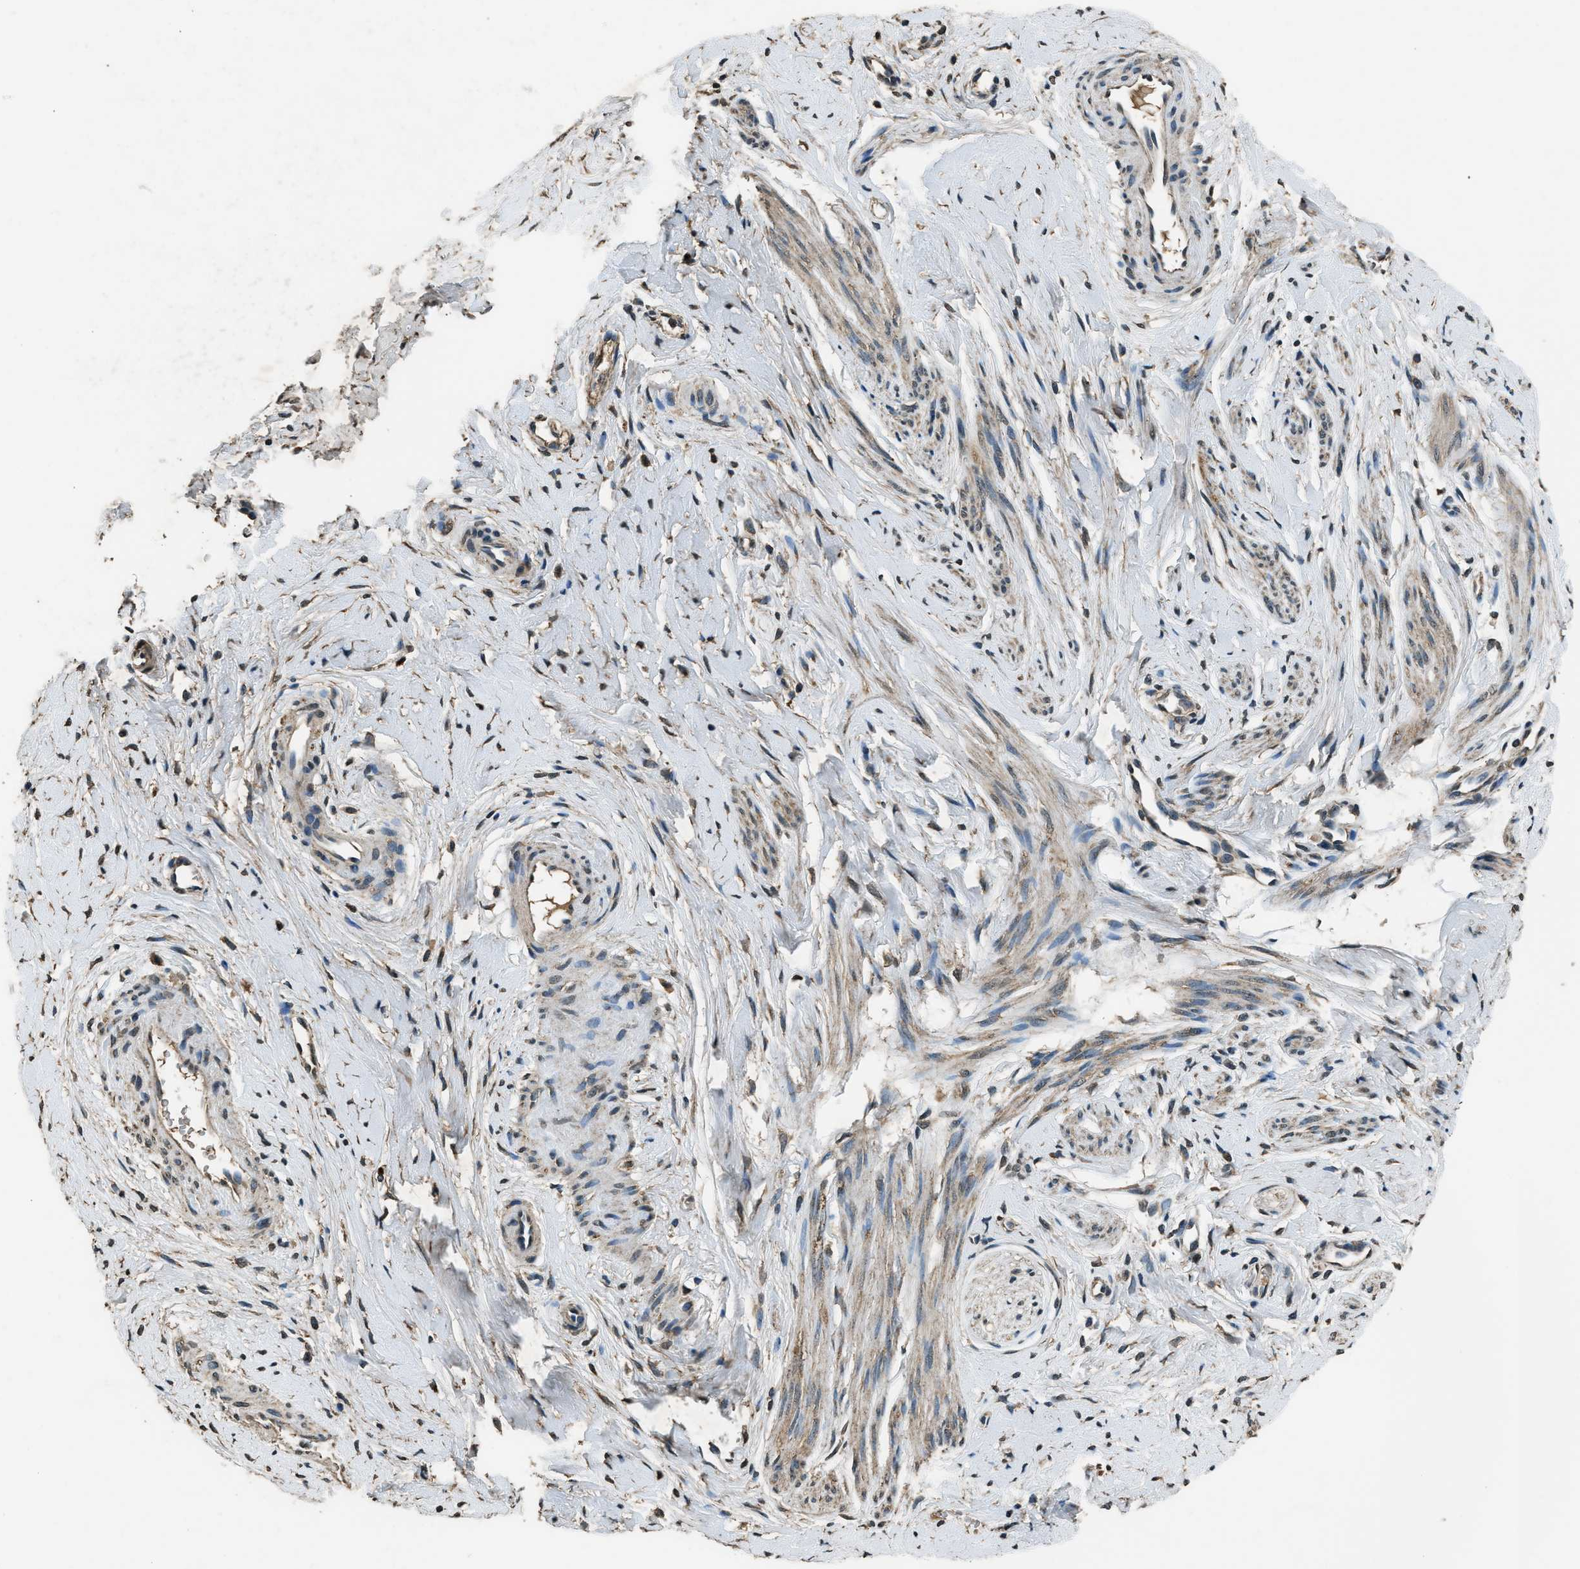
{"staining": {"intensity": "weak", "quantity": "<25%", "location": "cytoplasmic/membranous"}, "tissue": "cervix", "cell_type": "Squamous epithelial cells", "image_type": "normal", "snomed": [{"axis": "morphology", "description": "Normal tissue, NOS"}, {"axis": "topography", "description": "Cervix"}], "caption": "High power microscopy histopathology image of an immunohistochemistry photomicrograph of unremarkable cervix, revealing no significant expression in squamous epithelial cells.", "gene": "SALL3", "patient": {"sex": "female", "age": 65}}